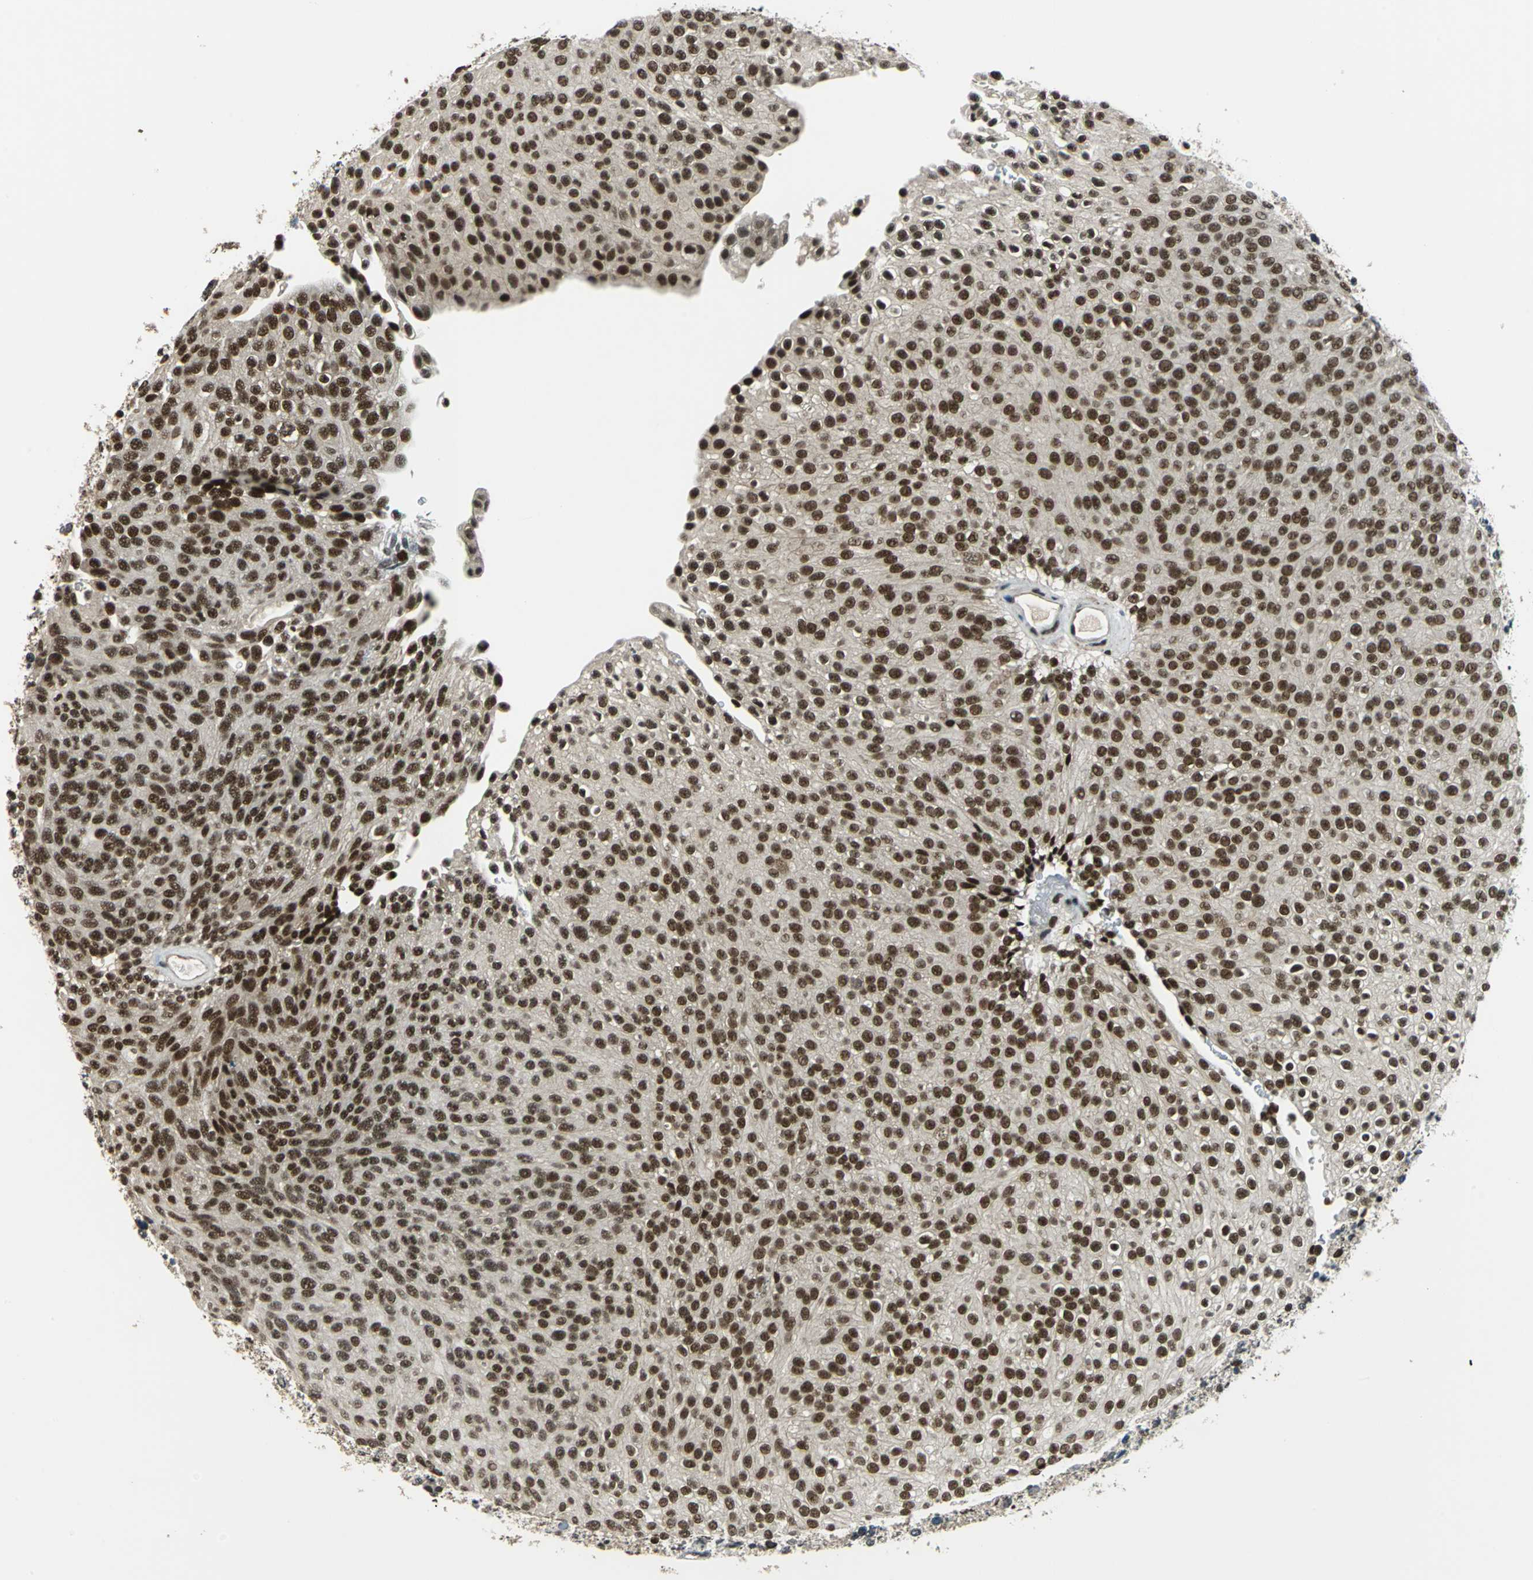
{"staining": {"intensity": "strong", "quantity": ">75%", "location": "nuclear"}, "tissue": "urothelial cancer", "cell_type": "Tumor cells", "image_type": "cancer", "snomed": [{"axis": "morphology", "description": "Urothelial carcinoma, Low grade"}, {"axis": "topography", "description": "Urinary bladder"}], "caption": "Urothelial carcinoma (low-grade) tissue displays strong nuclear staining in about >75% of tumor cells, visualized by immunohistochemistry.", "gene": "RBM14", "patient": {"sex": "male", "age": 78}}